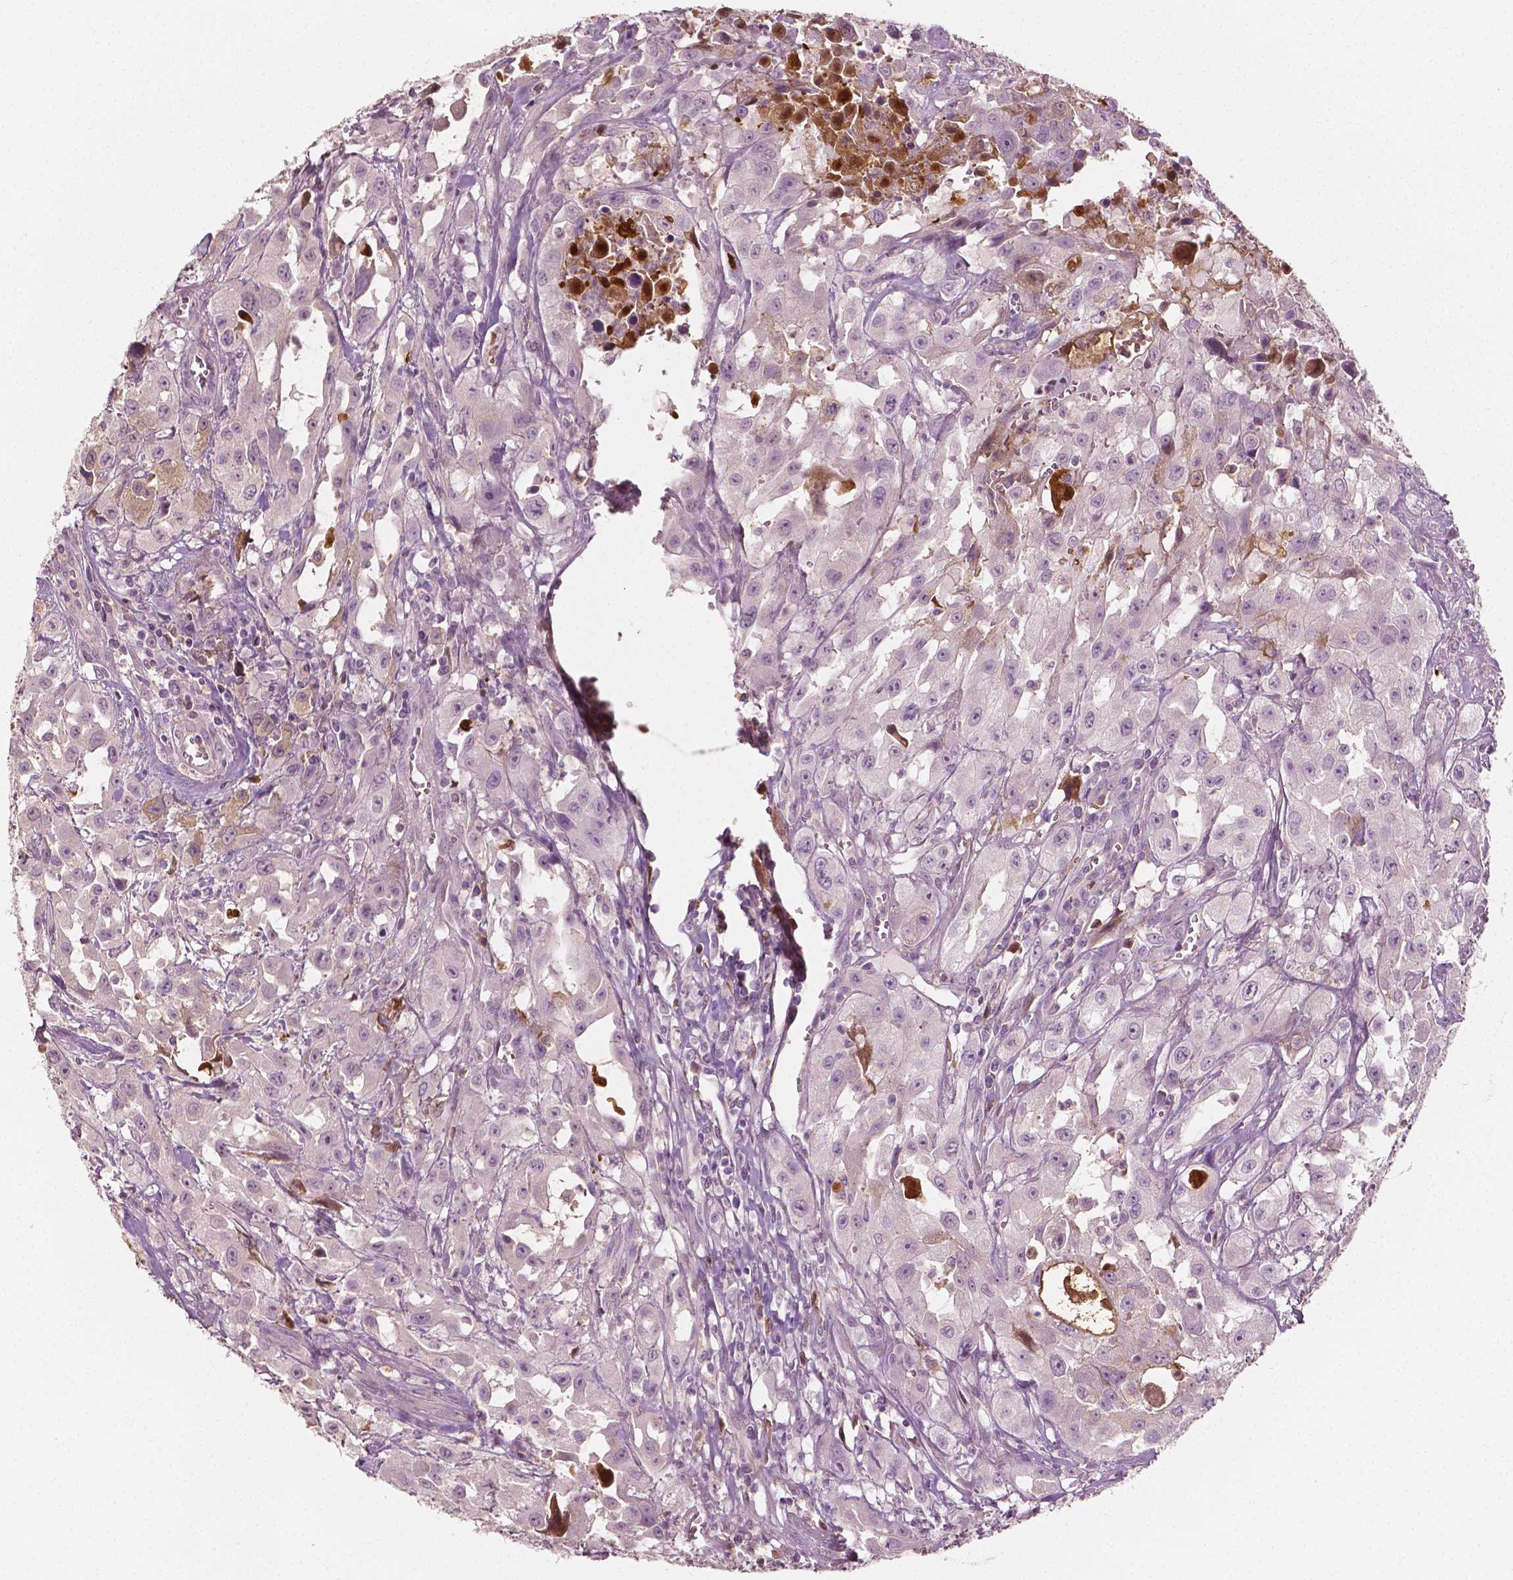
{"staining": {"intensity": "negative", "quantity": "none", "location": "none"}, "tissue": "urothelial cancer", "cell_type": "Tumor cells", "image_type": "cancer", "snomed": [{"axis": "morphology", "description": "Urothelial carcinoma, High grade"}, {"axis": "topography", "description": "Urinary bladder"}], "caption": "Urothelial carcinoma (high-grade) stained for a protein using immunohistochemistry (IHC) reveals no expression tumor cells.", "gene": "APOA4", "patient": {"sex": "male", "age": 79}}